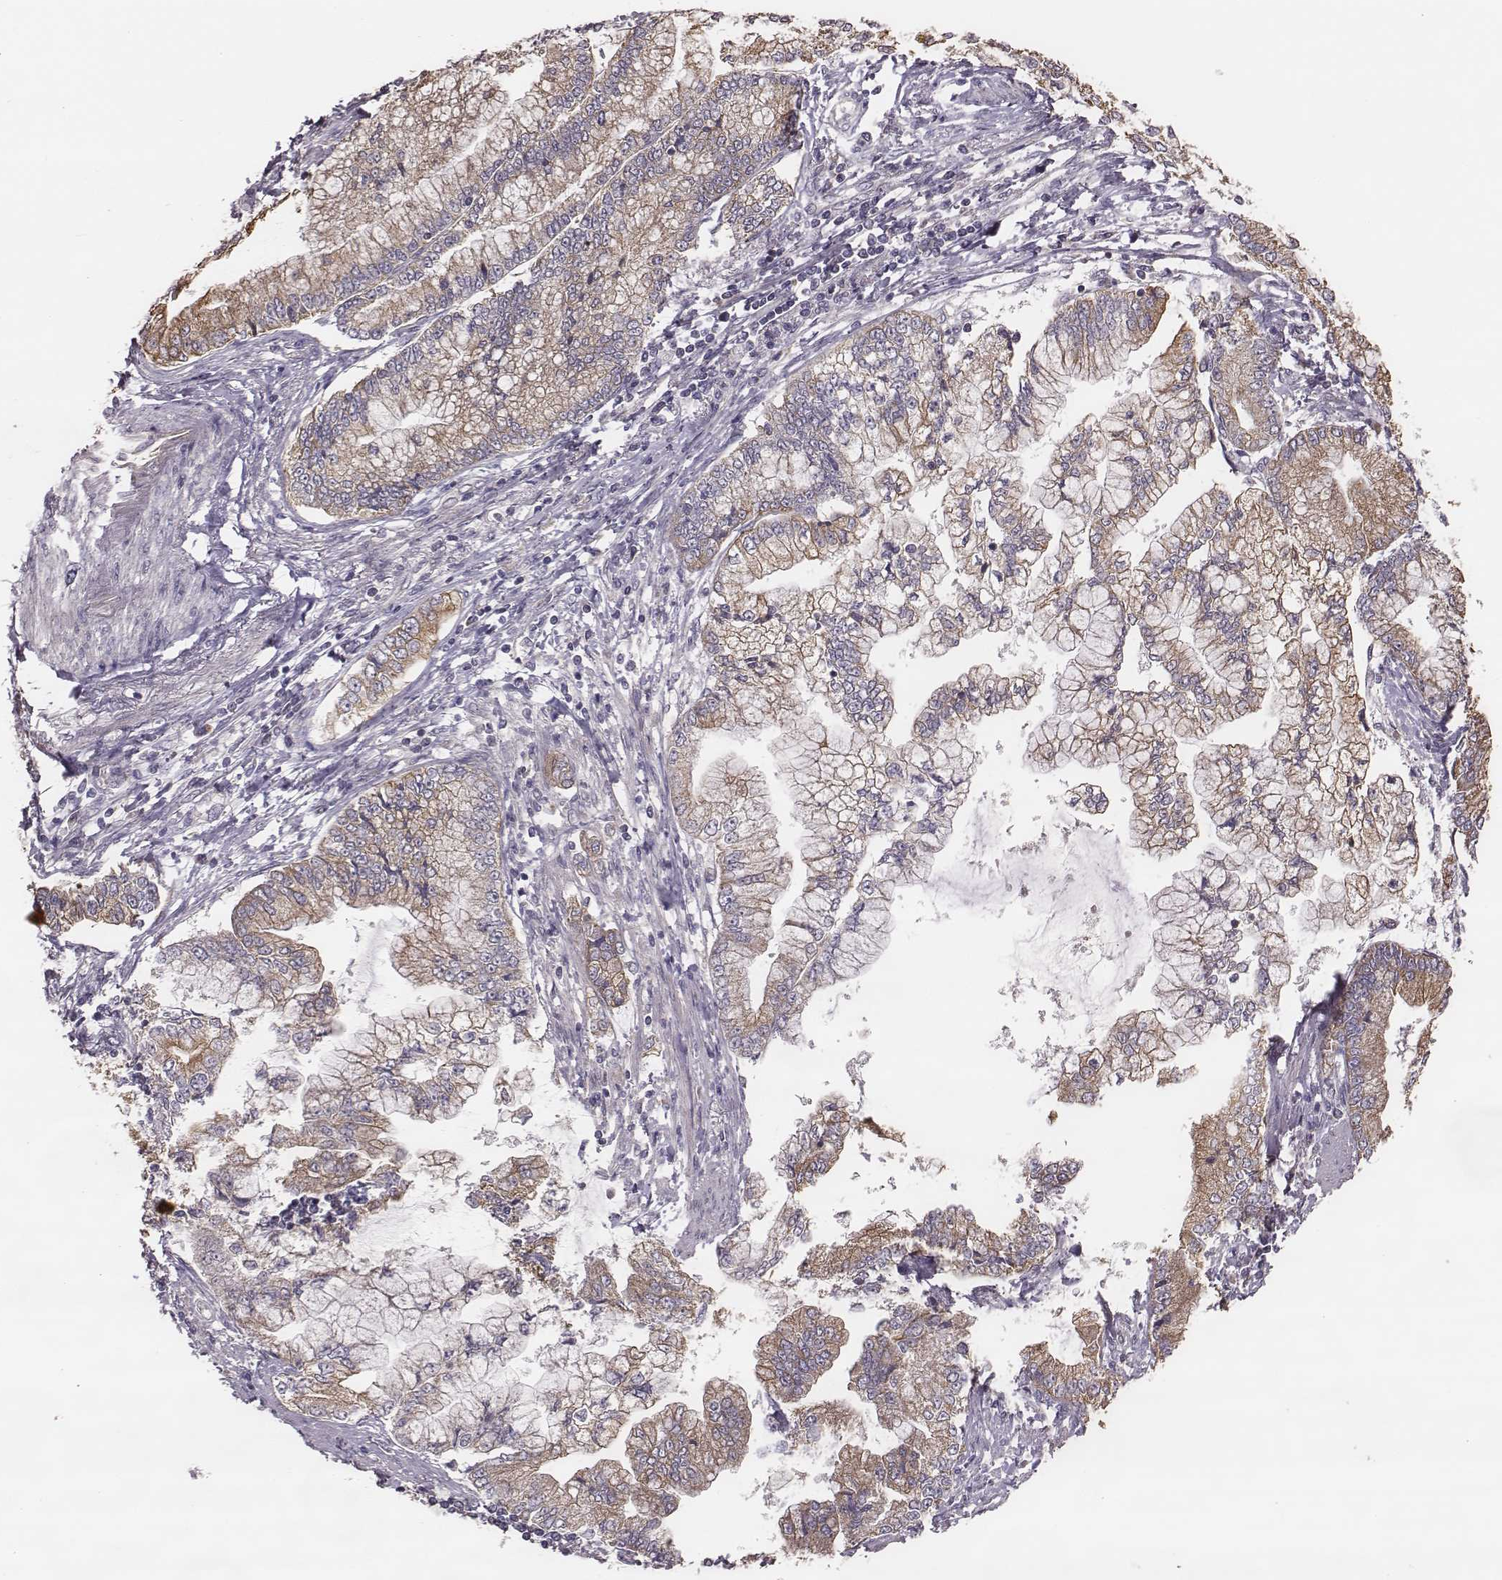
{"staining": {"intensity": "weak", "quantity": ">75%", "location": "cytoplasmic/membranous"}, "tissue": "stomach cancer", "cell_type": "Tumor cells", "image_type": "cancer", "snomed": [{"axis": "morphology", "description": "Adenocarcinoma, NOS"}, {"axis": "topography", "description": "Stomach, upper"}], "caption": "There is low levels of weak cytoplasmic/membranous expression in tumor cells of stomach cancer (adenocarcinoma), as demonstrated by immunohistochemical staining (brown color).", "gene": "HAVCR1", "patient": {"sex": "female", "age": 74}}